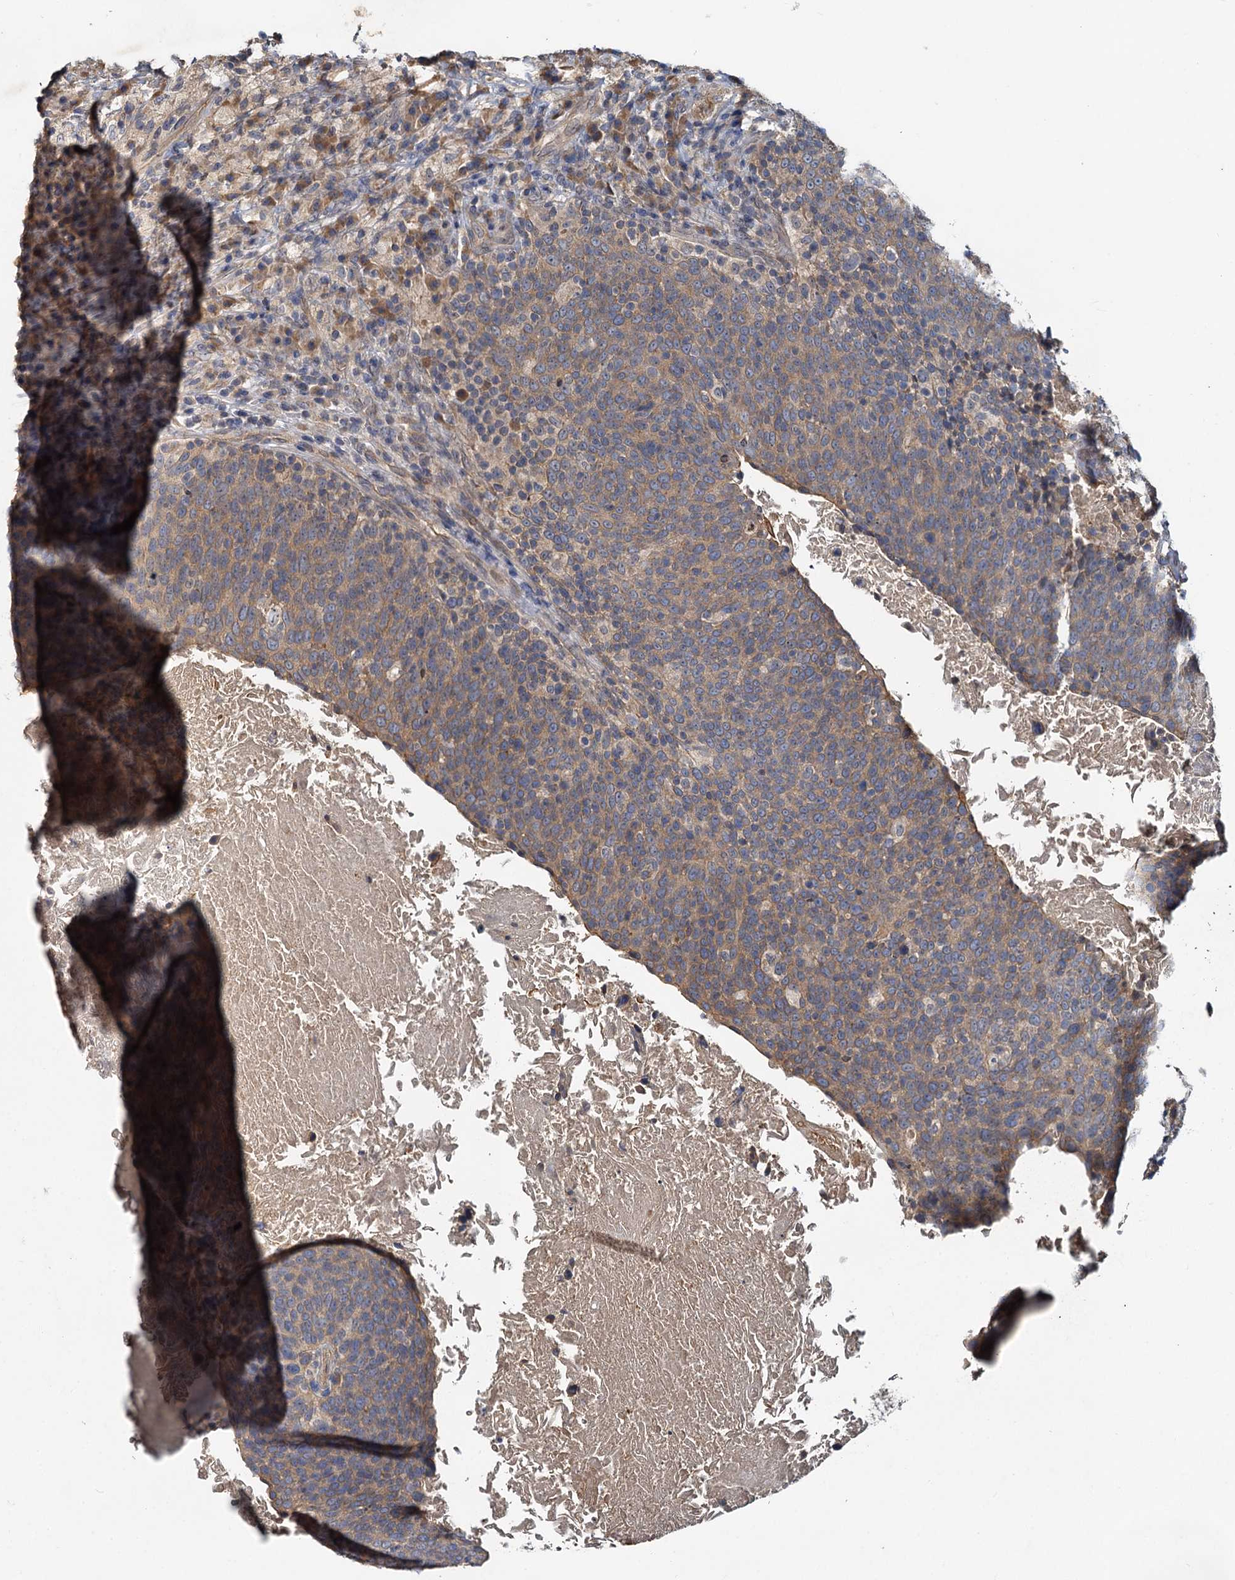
{"staining": {"intensity": "weak", "quantity": "25%-75%", "location": "cytoplasmic/membranous"}, "tissue": "head and neck cancer", "cell_type": "Tumor cells", "image_type": "cancer", "snomed": [{"axis": "morphology", "description": "Squamous cell carcinoma, NOS"}, {"axis": "morphology", "description": "Squamous cell carcinoma, metastatic, NOS"}, {"axis": "topography", "description": "Lymph node"}, {"axis": "topography", "description": "Head-Neck"}], "caption": "Head and neck cancer (metastatic squamous cell carcinoma) tissue reveals weak cytoplasmic/membranous staining in about 25%-75% of tumor cells, visualized by immunohistochemistry.", "gene": "ZNF324", "patient": {"sex": "male", "age": 62}}